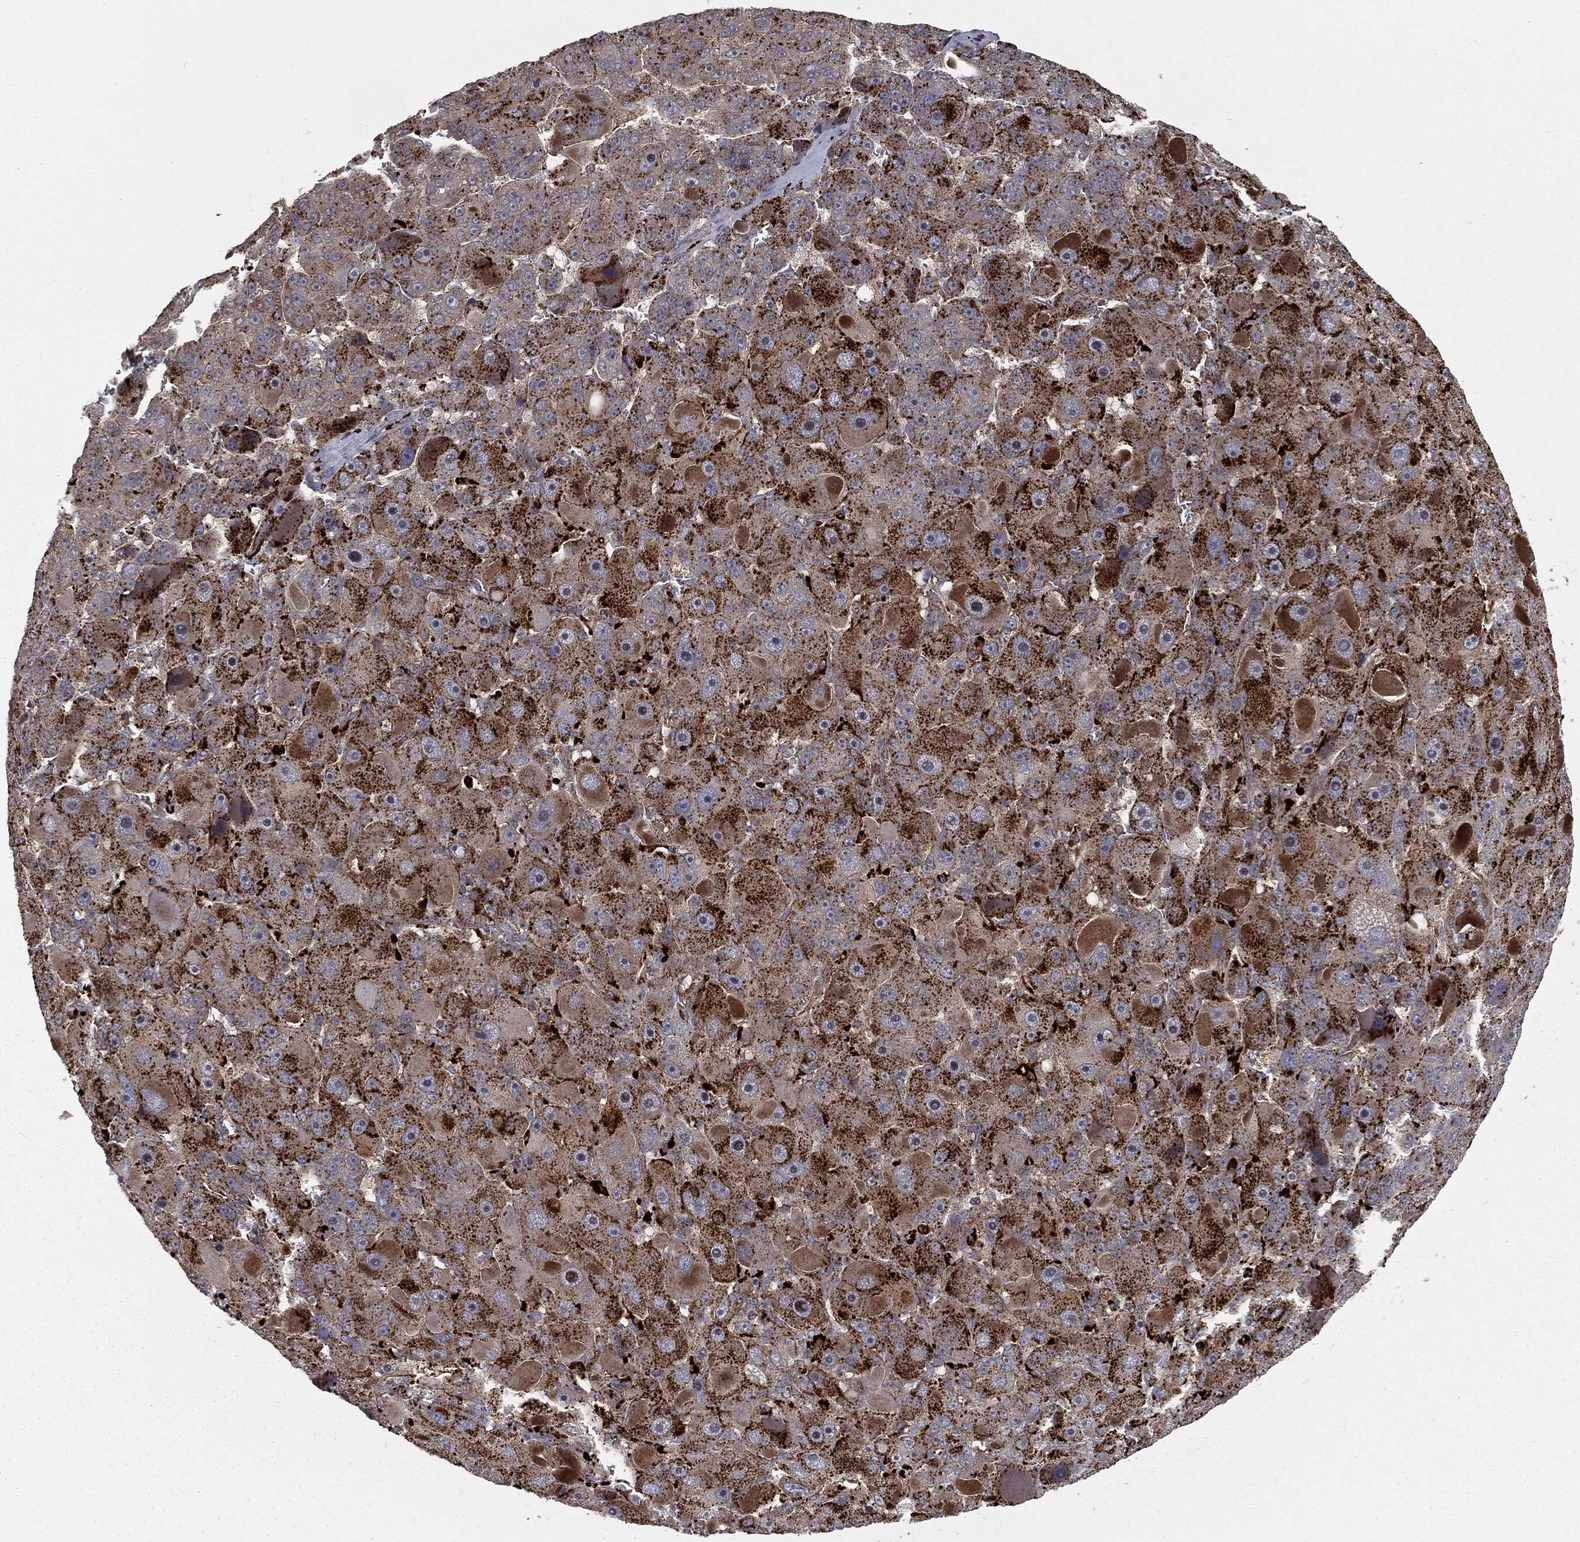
{"staining": {"intensity": "strong", "quantity": ">75%", "location": "cytoplasmic/membranous"}, "tissue": "liver cancer", "cell_type": "Tumor cells", "image_type": "cancer", "snomed": [{"axis": "morphology", "description": "Carcinoma, Hepatocellular, NOS"}, {"axis": "topography", "description": "Liver"}], "caption": "Immunohistochemistry (IHC) (DAB (3,3'-diaminobenzidine)) staining of human liver cancer (hepatocellular carcinoma) displays strong cytoplasmic/membranous protein expression in about >75% of tumor cells. (brown staining indicates protein expression, while blue staining denotes nuclei).", "gene": "CTSA", "patient": {"sex": "male", "age": 76}}